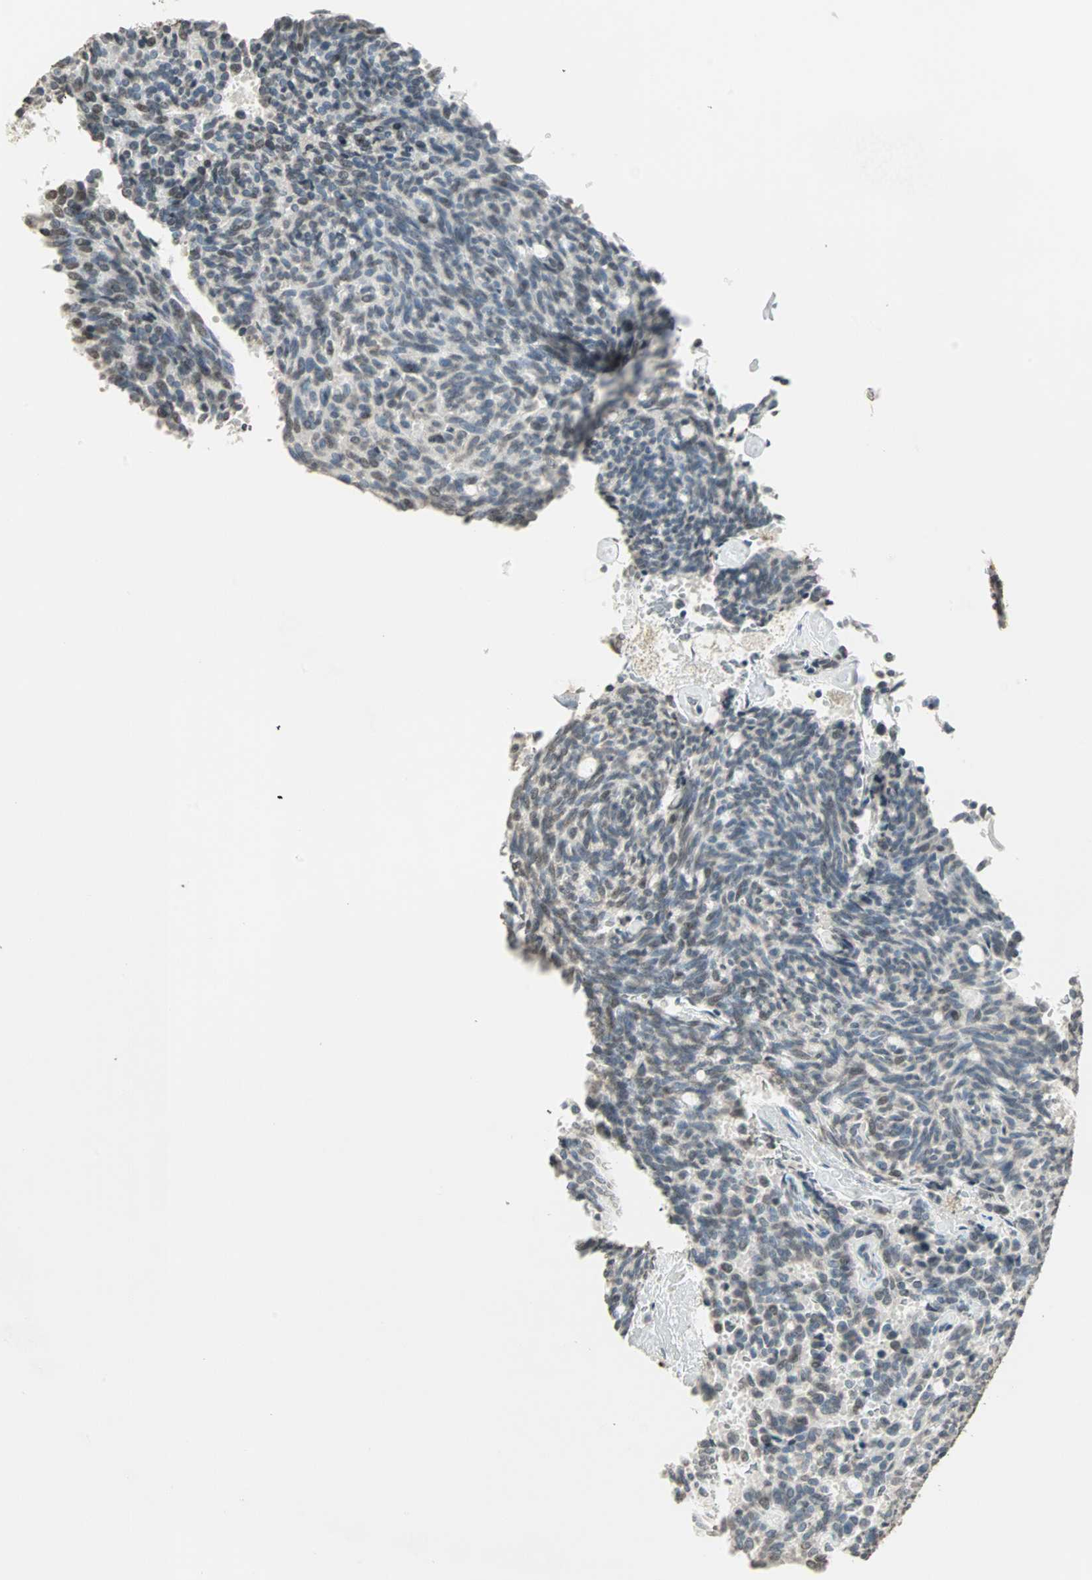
{"staining": {"intensity": "weak", "quantity": "25%-75%", "location": "nuclear"}, "tissue": "carcinoid", "cell_type": "Tumor cells", "image_type": "cancer", "snomed": [{"axis": "morphology", "description": "Carcinoid, malignant, NOS"}, {"axis": "topography", "description": "Pancreas"}], "caption": "Immunohistochemical staining of human carcinoid shows low levels of weak nuclear protein staining in approximately 25%-75% of tumor cells.", "gene": "PRELID1", "patient": {"sex": "female", "age": 54}}